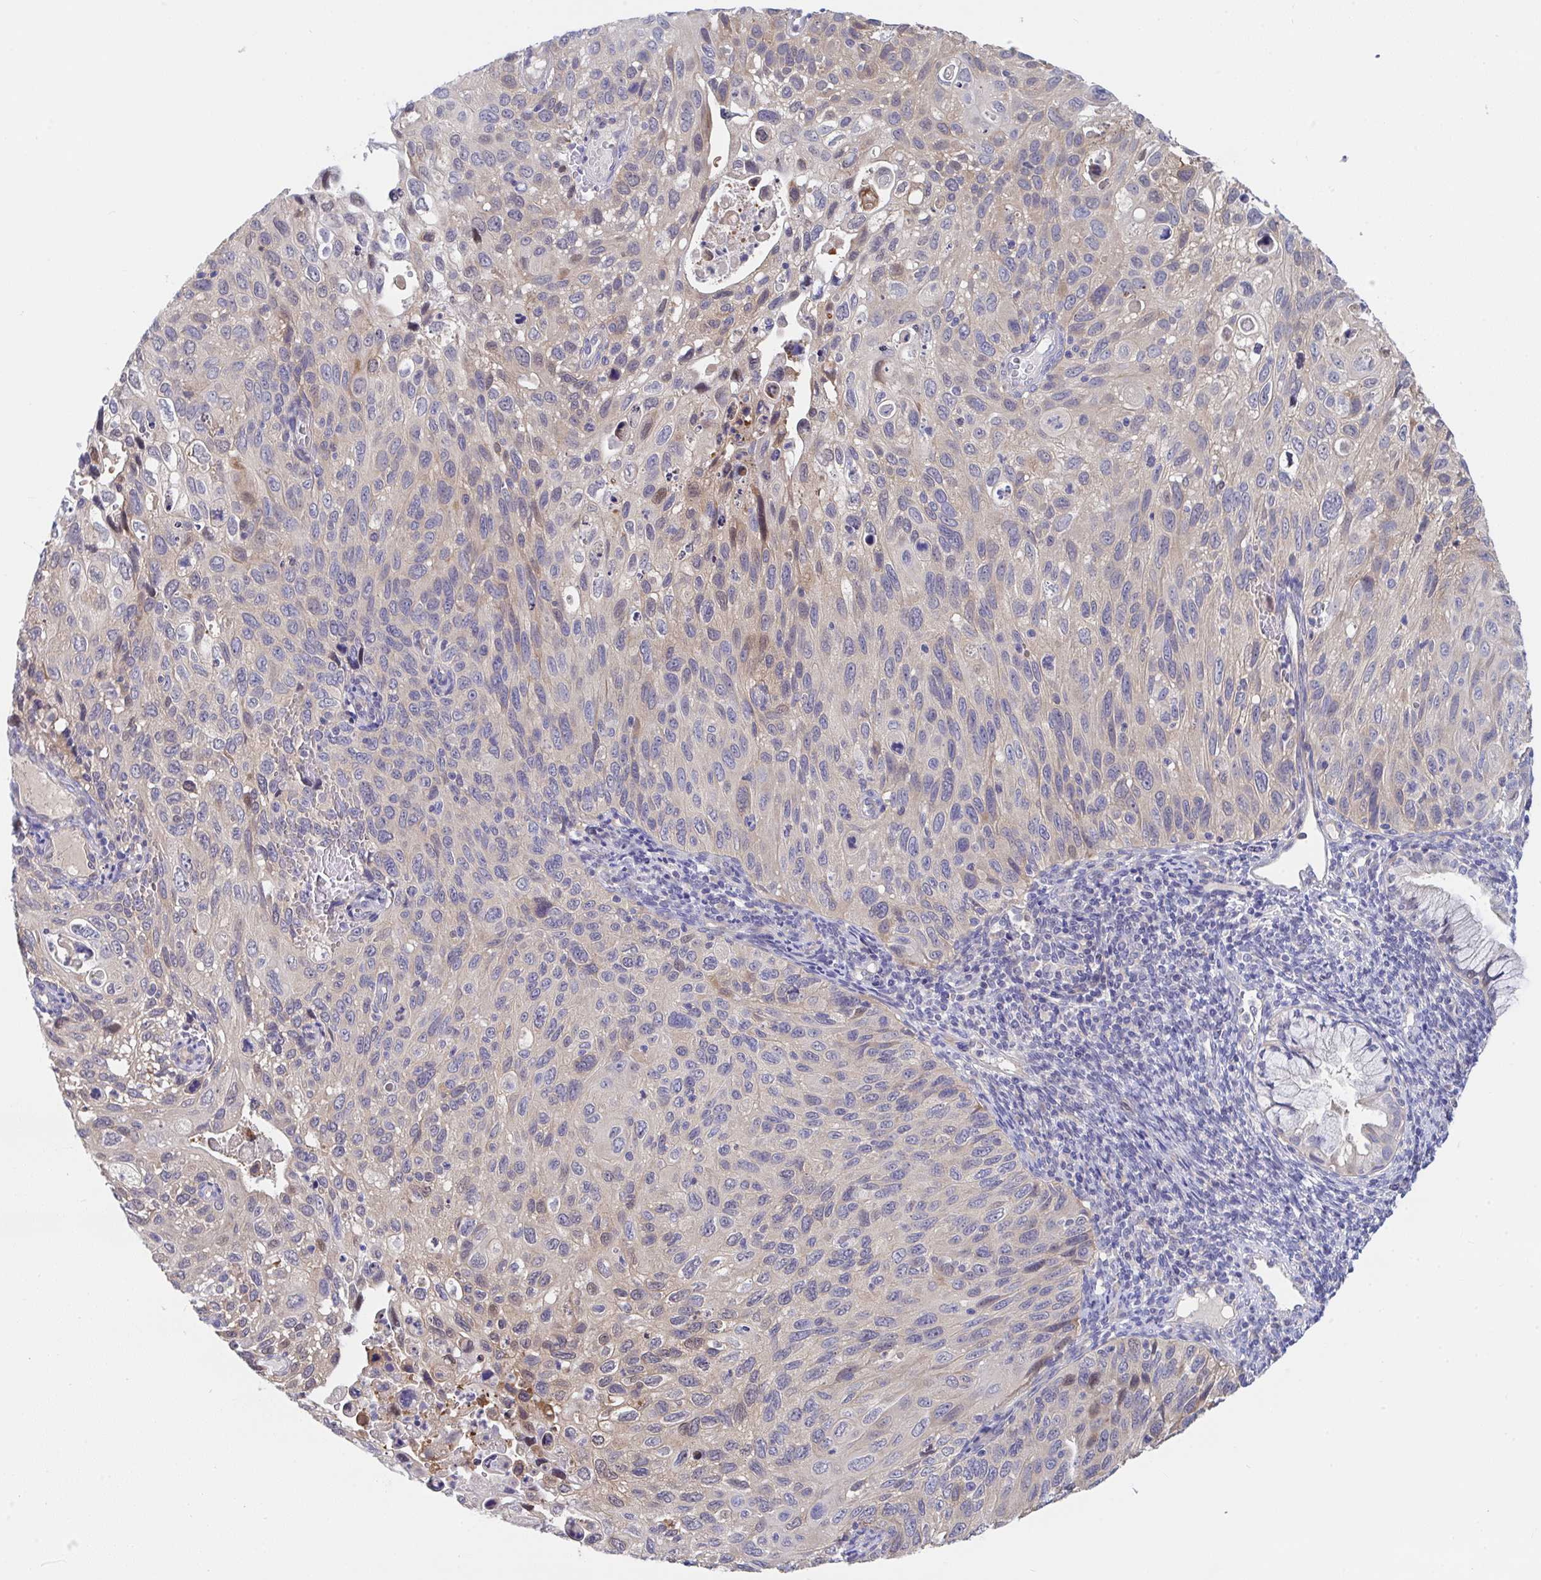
{"staining": {"intensity": "weak", "quantity": ">75%", "location": "cytoplasmic/membranous,nuclear"}, "tissue": "cervical cancer", "cell_type": "Tumor cells", "image_type": "cancer", "snomed": [{"axis": "morphology", "description": "Squamous cell carcinoma, NOS"}, {"axis": "topography", "description": "Cervix"}], "caption": "Immunohistochemistry (IHC) of cervical cancer (squamous cell carcinoma) displays low levels of weak cytoplasmic/membranous and nuclear staining in about >75% of tumor cells. The protein of interest is shown in brown color, while the nuclei are stained blue.", "gene": "P2RX3", "patient": {"sex": "female", "age": 70}}